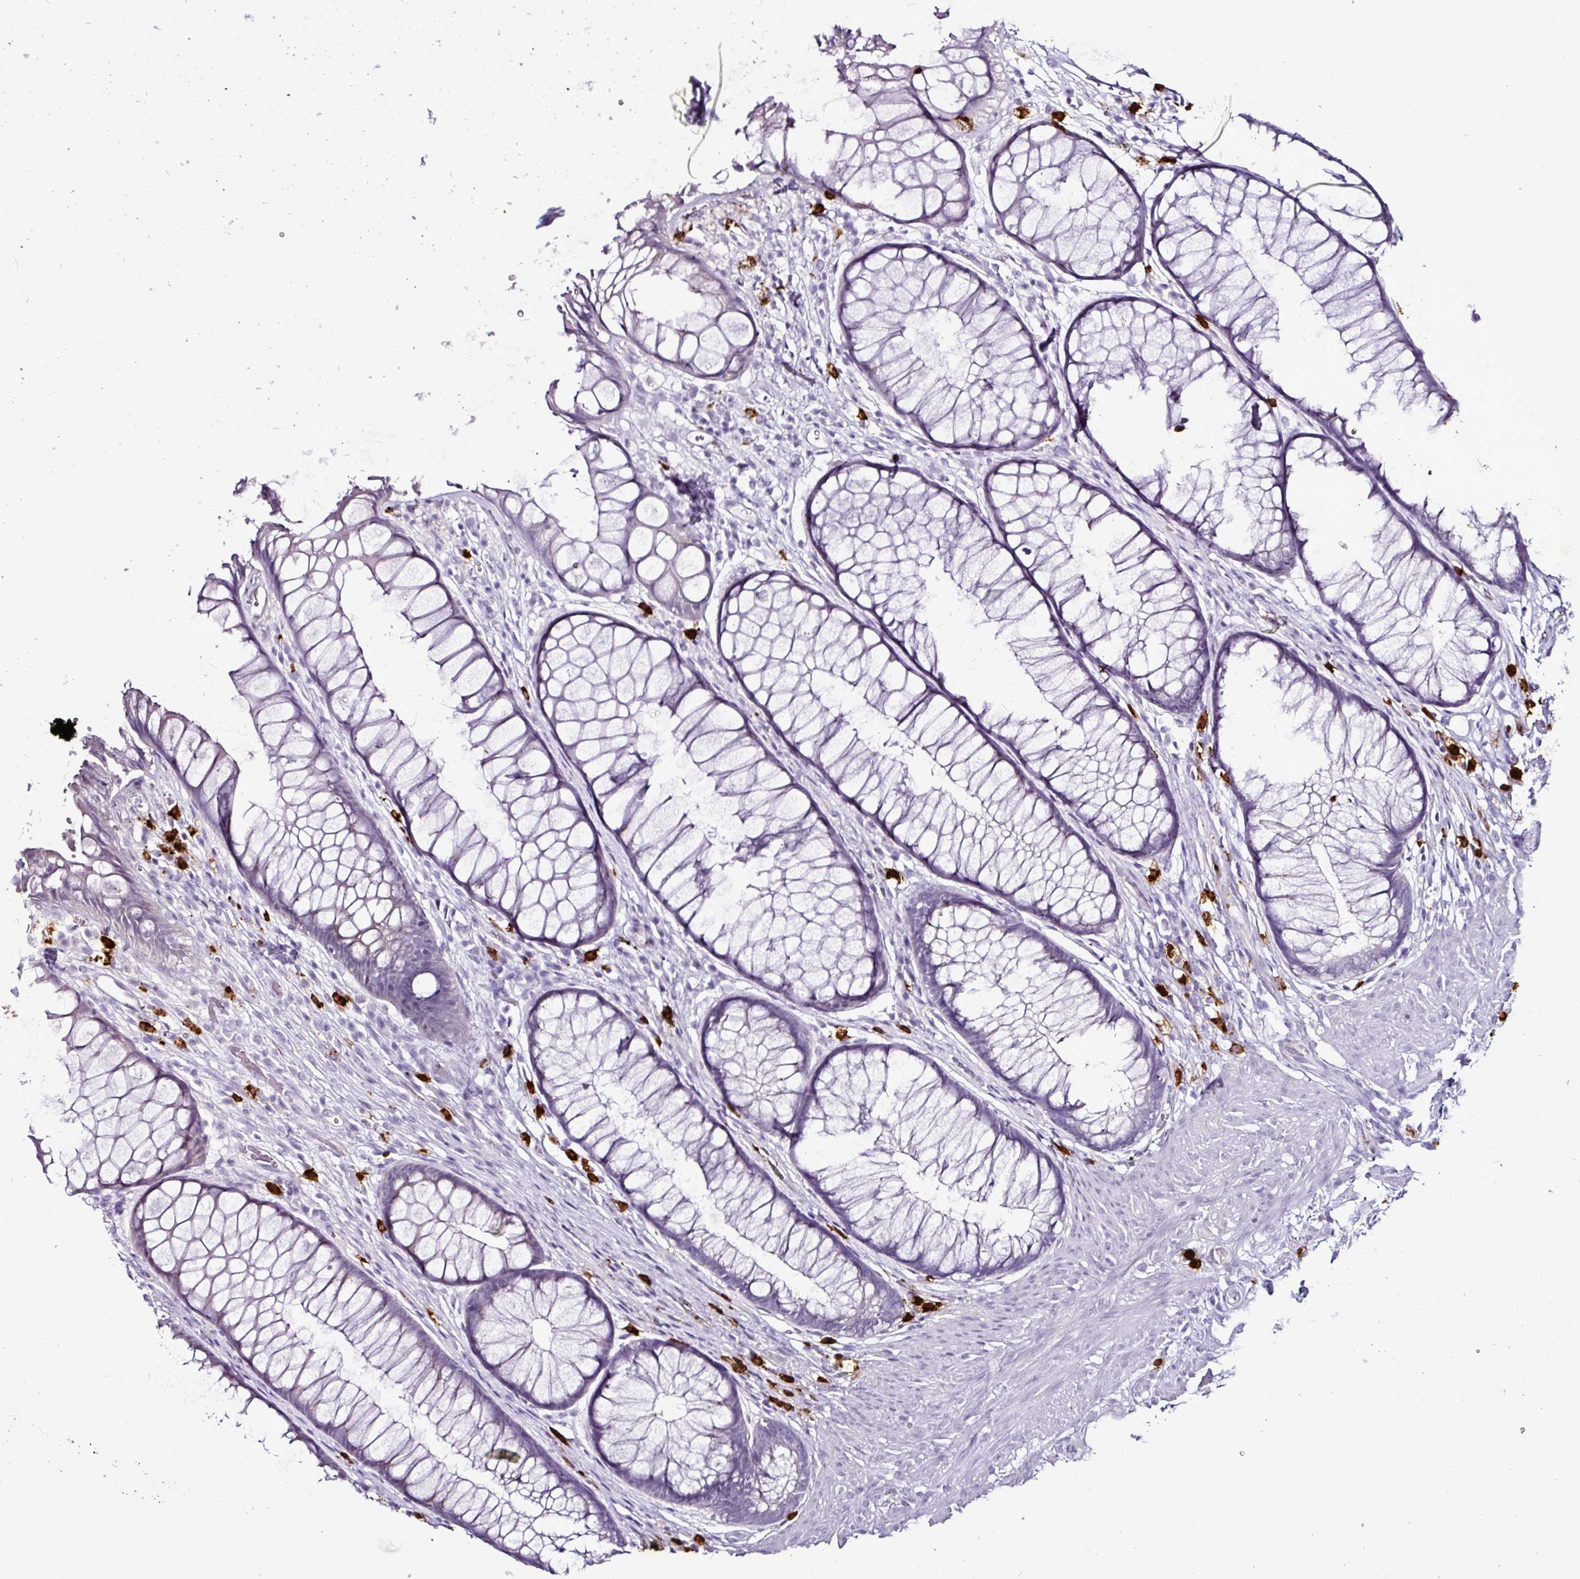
{"staining": {"intensity": "negative", "quantity": "none", "location": "none"}, "tissue": "rectum", "cell_type": "Glandular cells", "image_type": "normal", "snomed": [{"axis": "morphology", "description": "Normal tissue, NOS"}, {"axis": "topography", "description": "Smooth muscle"}, {"axis": "topography", "description": "Rectum"}], "caption": "Image shows no significant protein positivity in glandular cells of unremarkable rectum.", "gene": "TMEM178A", "patient": {"sex": "male", "age": 53}}